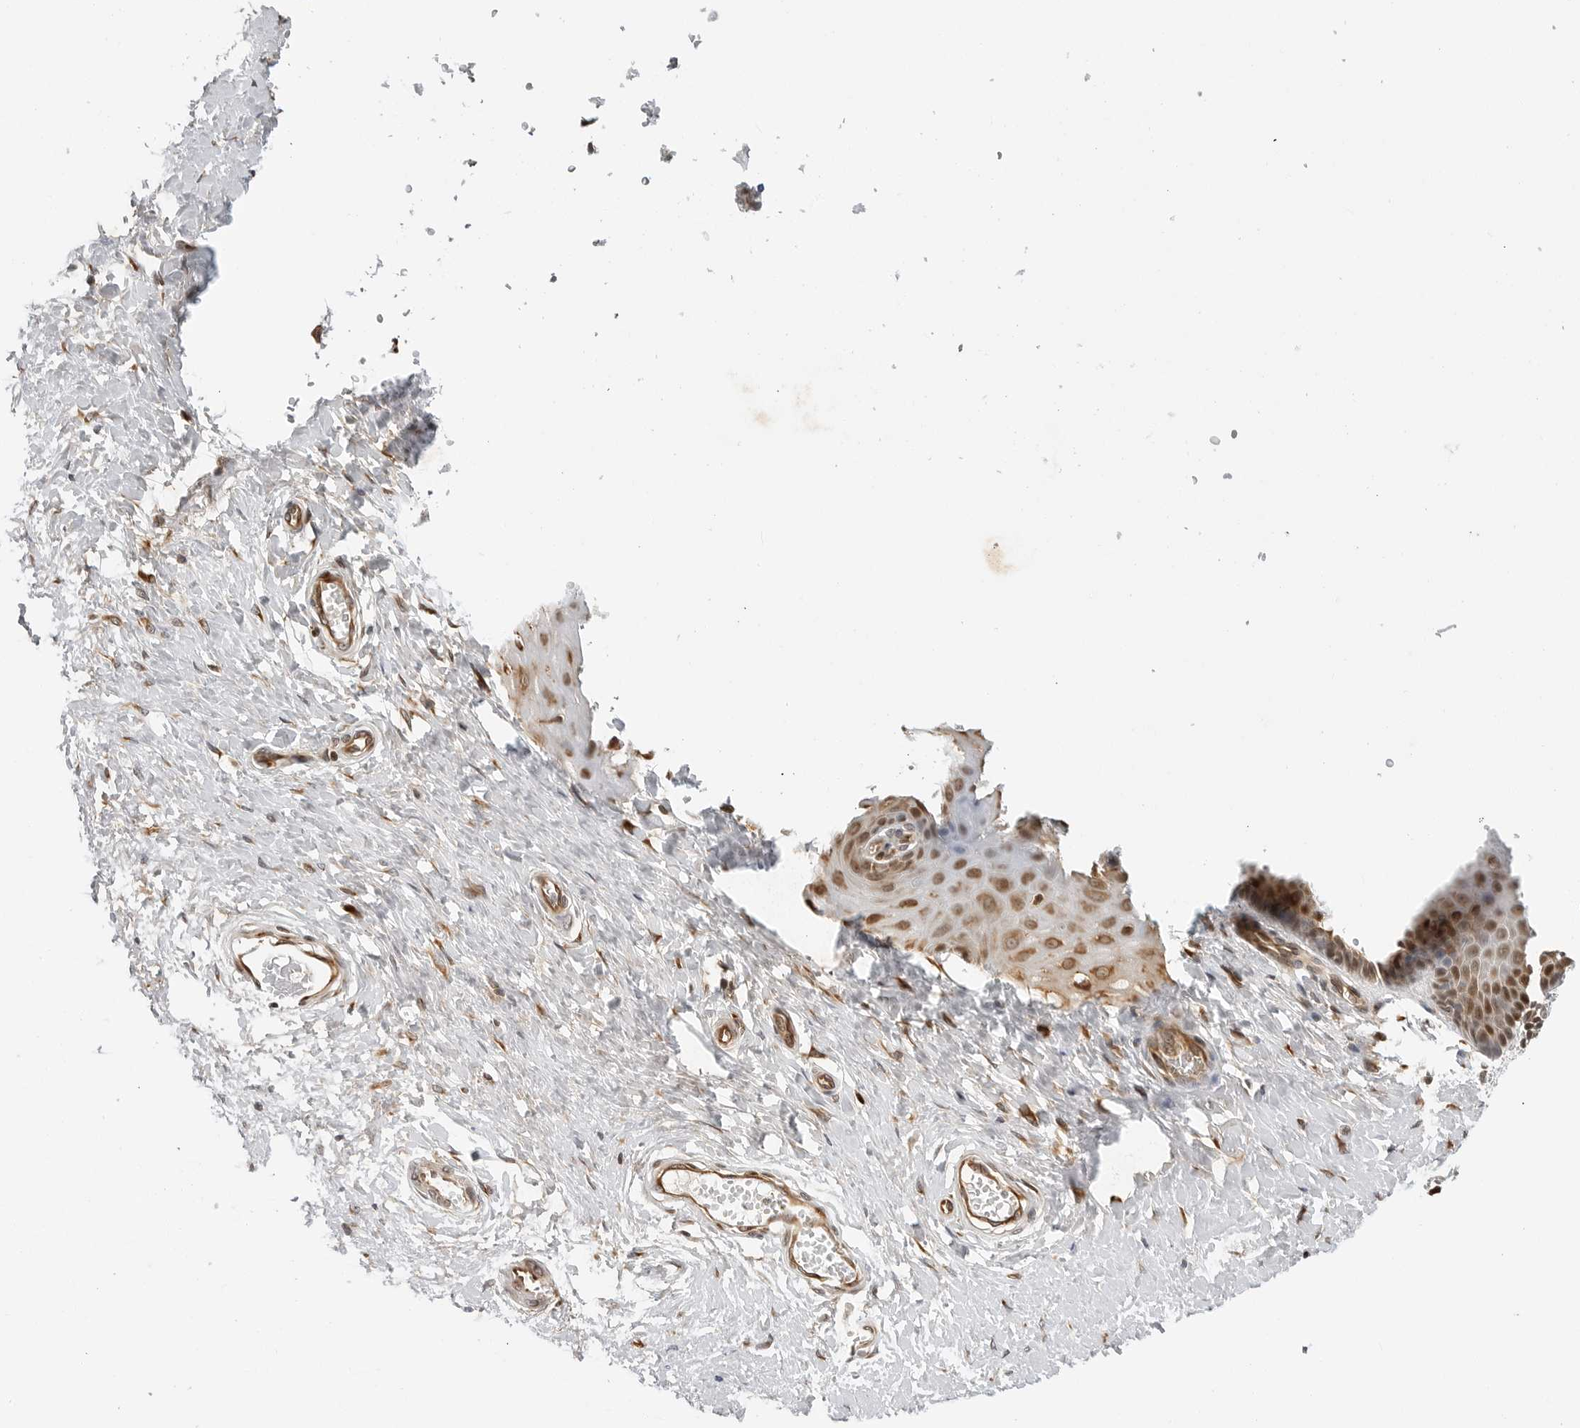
{"staining": {"intensity": "moderate", "quantity": ">75%", "location": "cytoplasmic/membranous,nuclear"}, "tissue": "cervix", "cell_type": "Glandular cells", "image_type": "normal", "snomed": [{"axis": "morphology", "description": "Normal tissue, NOS"}, {"axis": "topography", "description": "Cervix"}], "caption": "Immunohistochemistry (IHC) micrograph of normal human cervix stained for a protein (brown), which reveals medium levels of moderate cytoplasmic/membranous,nuclear positivity in approximately >75% of glandular cells.", "gene": "TIPRL", "patient": {"sex": "female", "age": 55}}